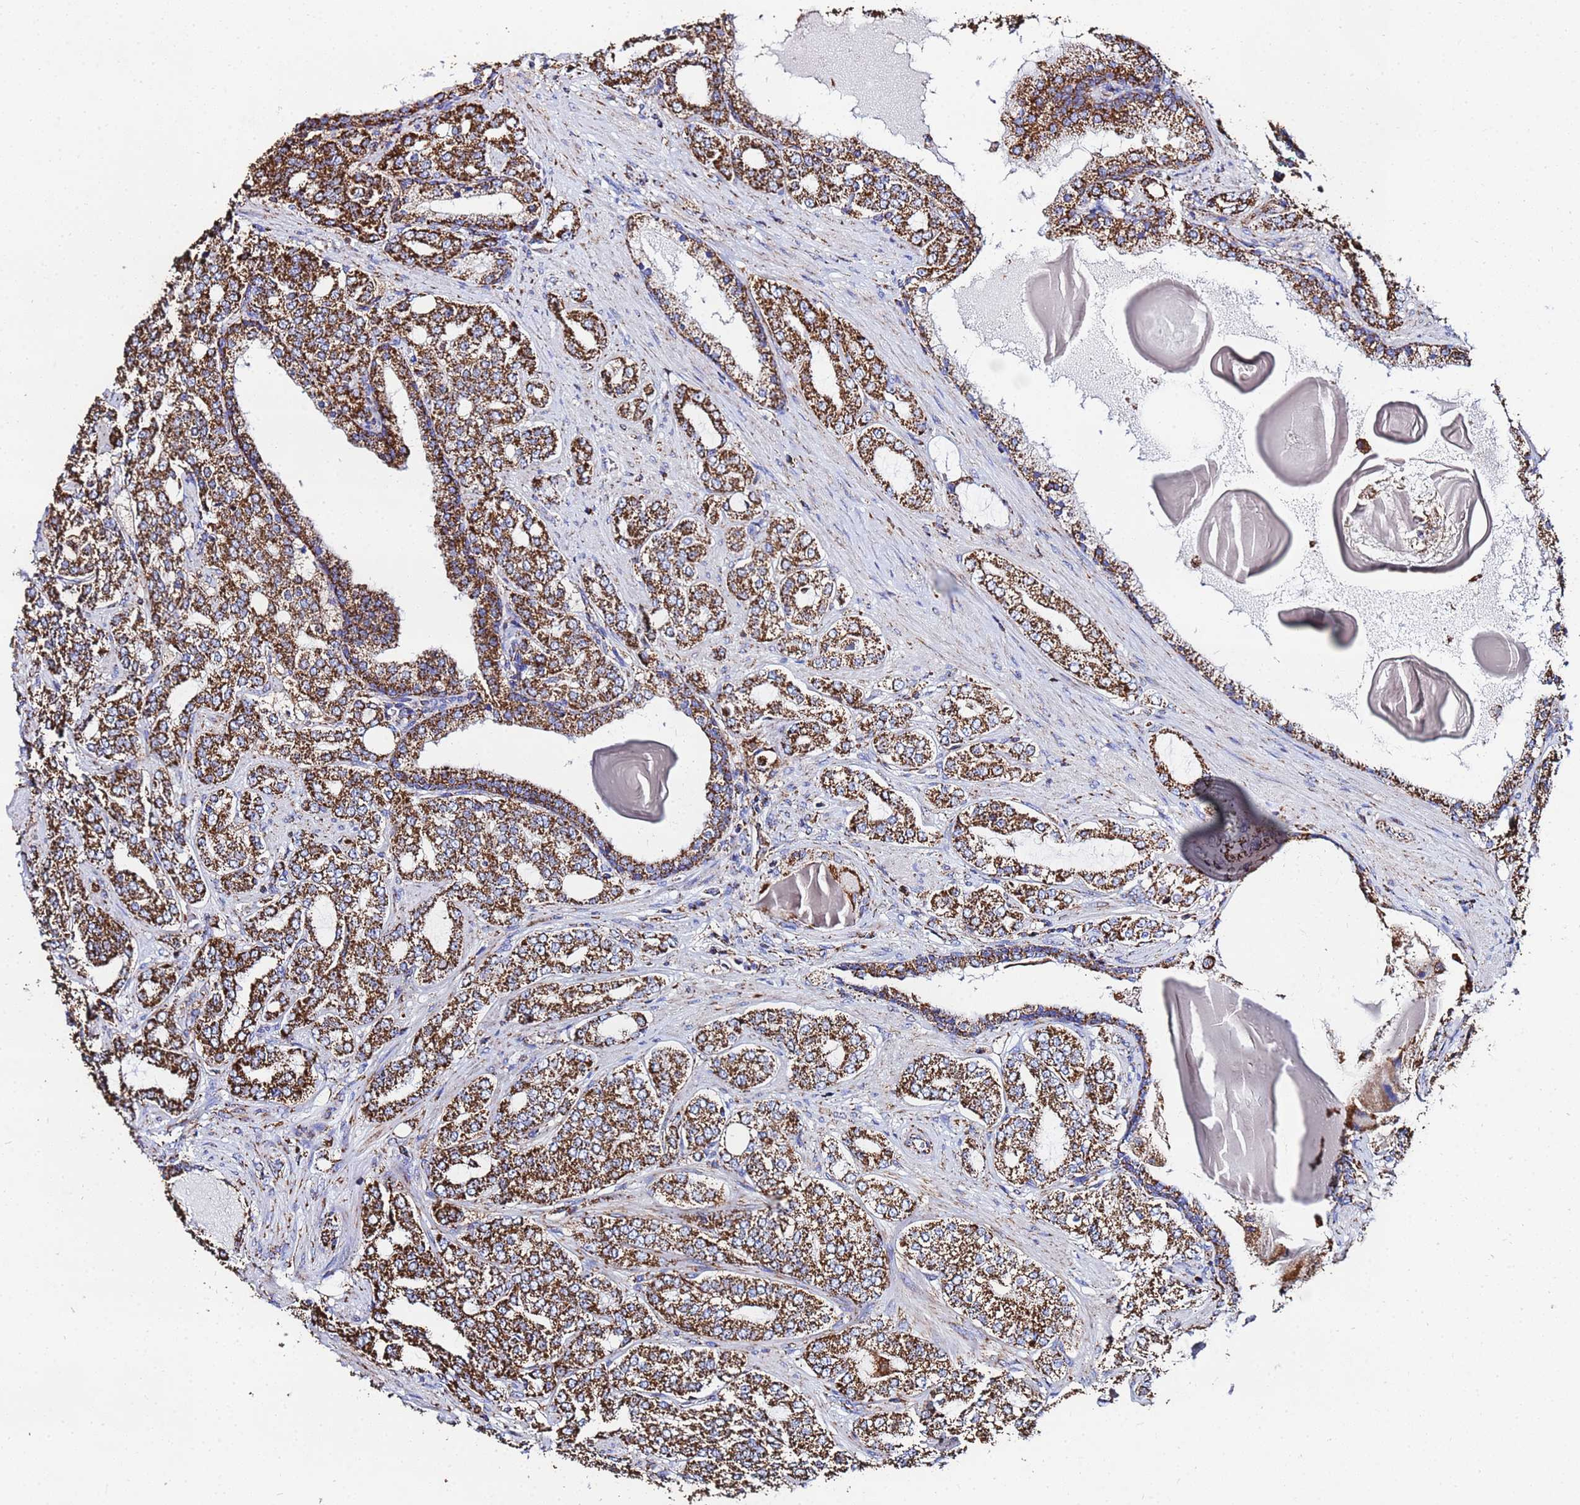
{"staining": {"intensity": "strong", "quantity": ">75%", "location": "cytoplasmic/membranous"}, "tissue": "prostate cancer", "cell_type": "Tumor cells", "image_type": "cancer", "snomed": [{"axis": "morphology", "description": "Adenocarcinoma, High grade"}, {"axis": "topography", "description": "Prostate"}], "caption": "A photomicrograph of prostate cancer (adenocarcinoma (high-grade)) stained for a protein displays strong cytoplasmic/membranous brown staining in tumor cells. The protein of interest is stained brown, and the nuclei are stained in blue (DAB (3,3'-diaminobenzidine) IHC with brightfield microscopy, high magnification).", "gene": "GLUD1", "patient": {"sex": "male", "age": 64}}